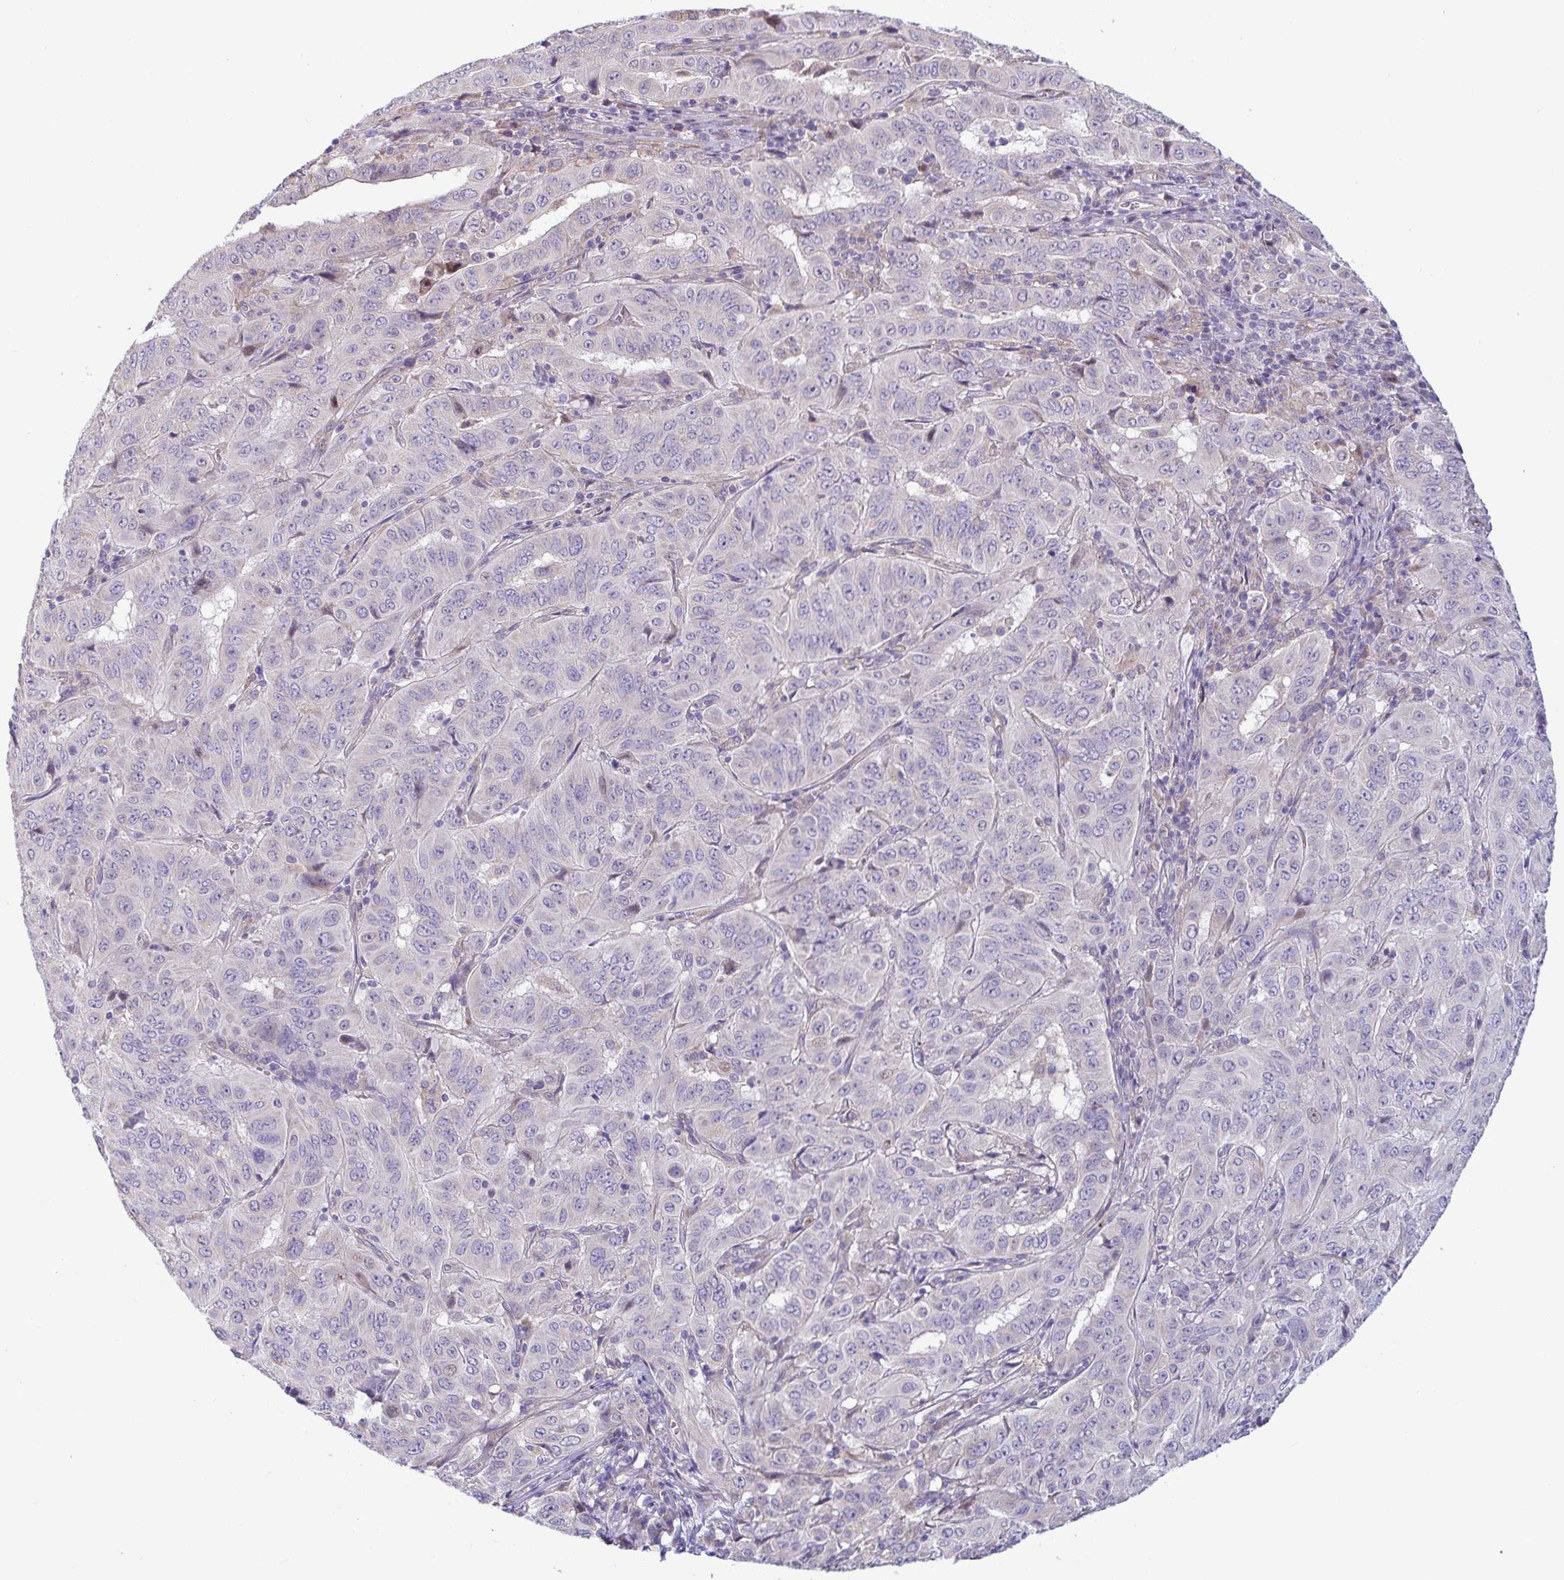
{"staining": {"intensity": "negative", "quantity": "none", "location": "none"}, "tissue": "pancreatic cancer", "cell_type": "Tumor cells", "image_type": "cancer", "snomed": [{"axis": "morphology", "description": "Adenocarcinoma, NOS"}, {"axis": "topography", "description": "Pancreas"}], "caption": "A micrograph of human adenocarcinoma (pancreatic) is negative for staining in tumor cells. (DAB (3,3'-diaminobenzidine) immunohistochemistry, high magnification).", "gene": "IL37", "patient": {"sex": "male", "age": 63}}